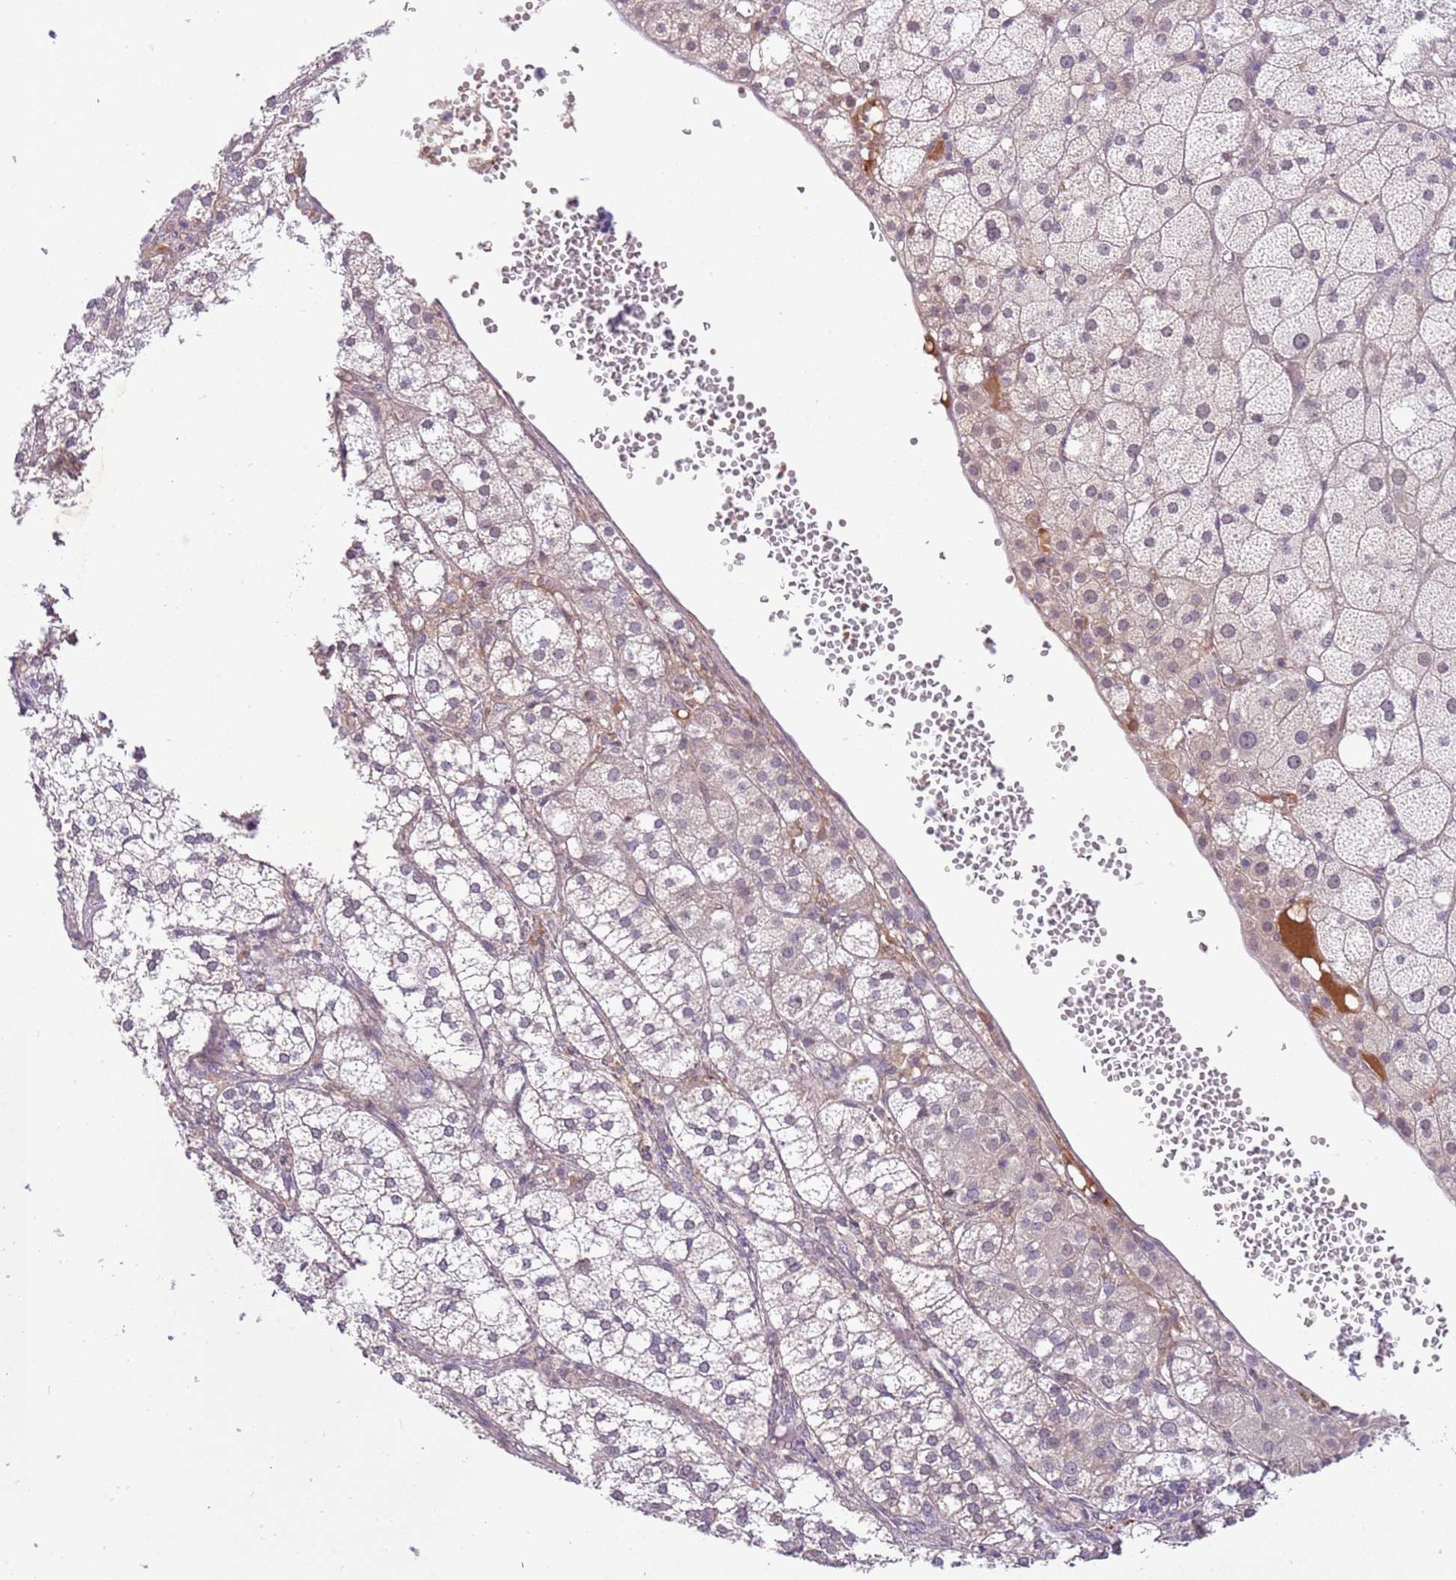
{"staining": {"intensity": "weak", "quantity": "25%-75%", "location": "cytoplasmic/membranous,nuclear"}, "tissue": "adrenal gland", "cell_type": "Glandular cells", "image_type": "normal", "snomed": [{"axis": "morphology", "description": "Normal tissue, NOS"}, {"axis": "topography", "description": "Adrenal gland"}], "caption": "A brown stain highlights weak cytoplasmic/membranous,nuclear staining of a protein in glandular cells of benign human adrenal gland. The staining was performed using DAB, with brown indicating positive protein expression. Nuclei are stained blue with hematoxylin.", "gene": "MAGEF1", "patient": {"sex": "female", "age": 61}}